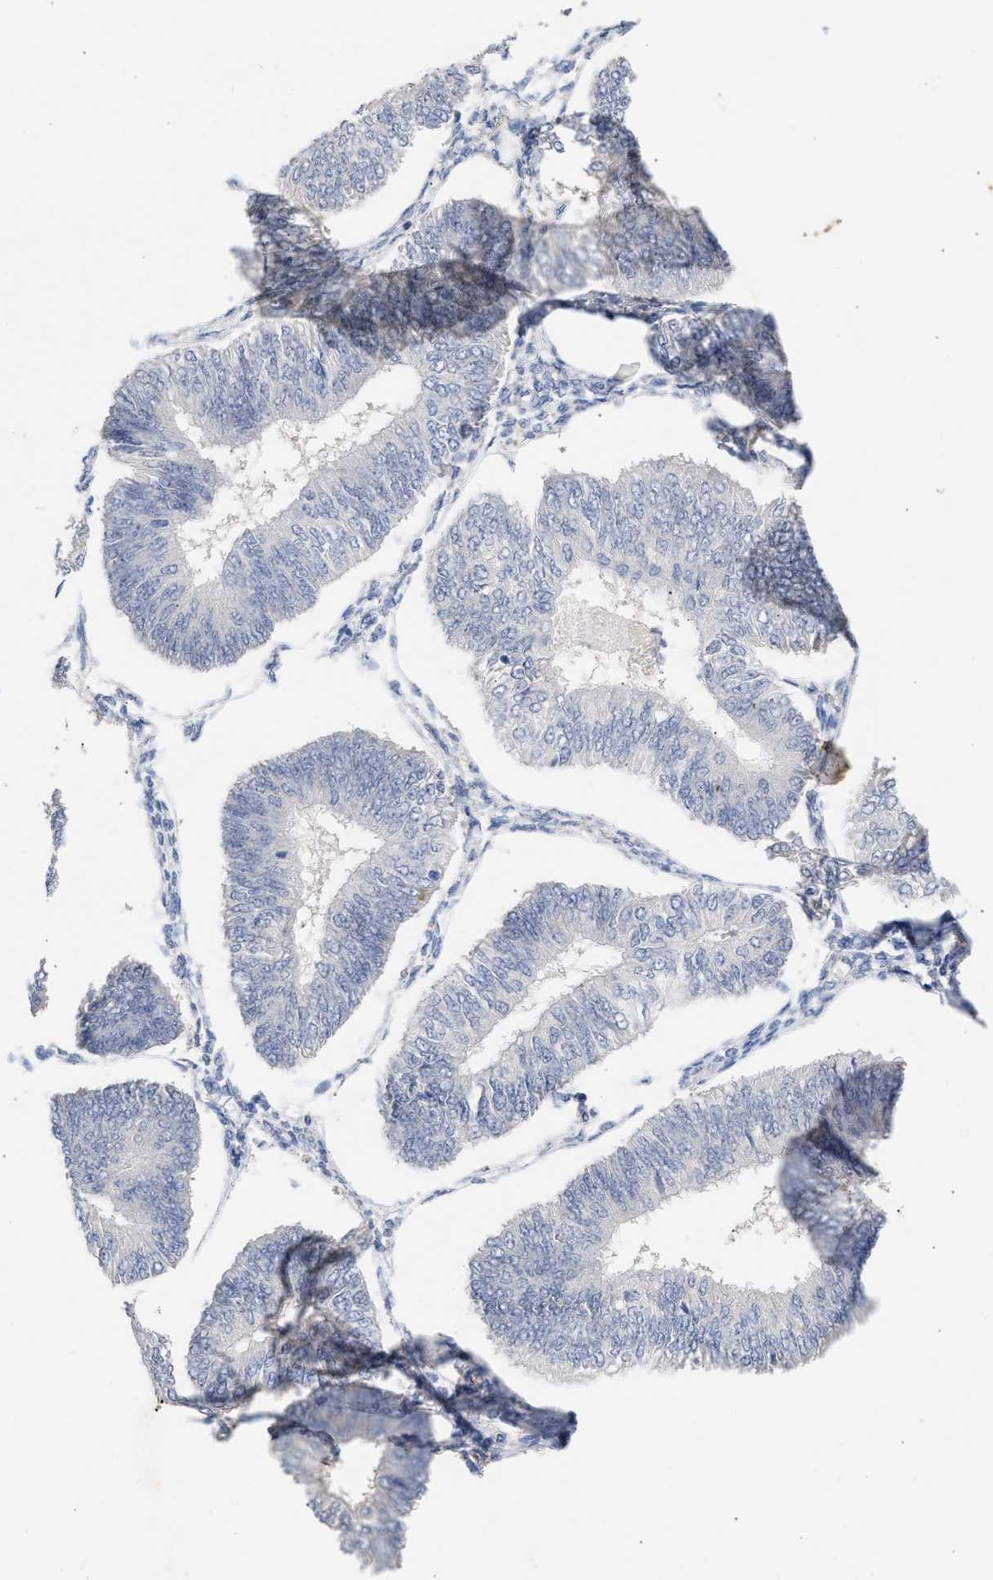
{"staining": {"intensity": "negative", "quantity": "none", "location": "none"}, "tissue": "endometrial cancer", "cell_type": "Tumor cells", "image_type": "cancer", "snomed": [{"axis": "morphology", "description": "Adenocarcinoma, NOS"}, {"axis": "topography", "description": "Endometrium"}], "caption": "Micrograph shows no protein staining in tumor cells of endometrial cancer tissue.", "gene": "SELENOM", "patient": {"sex": "female", "age": 58}}